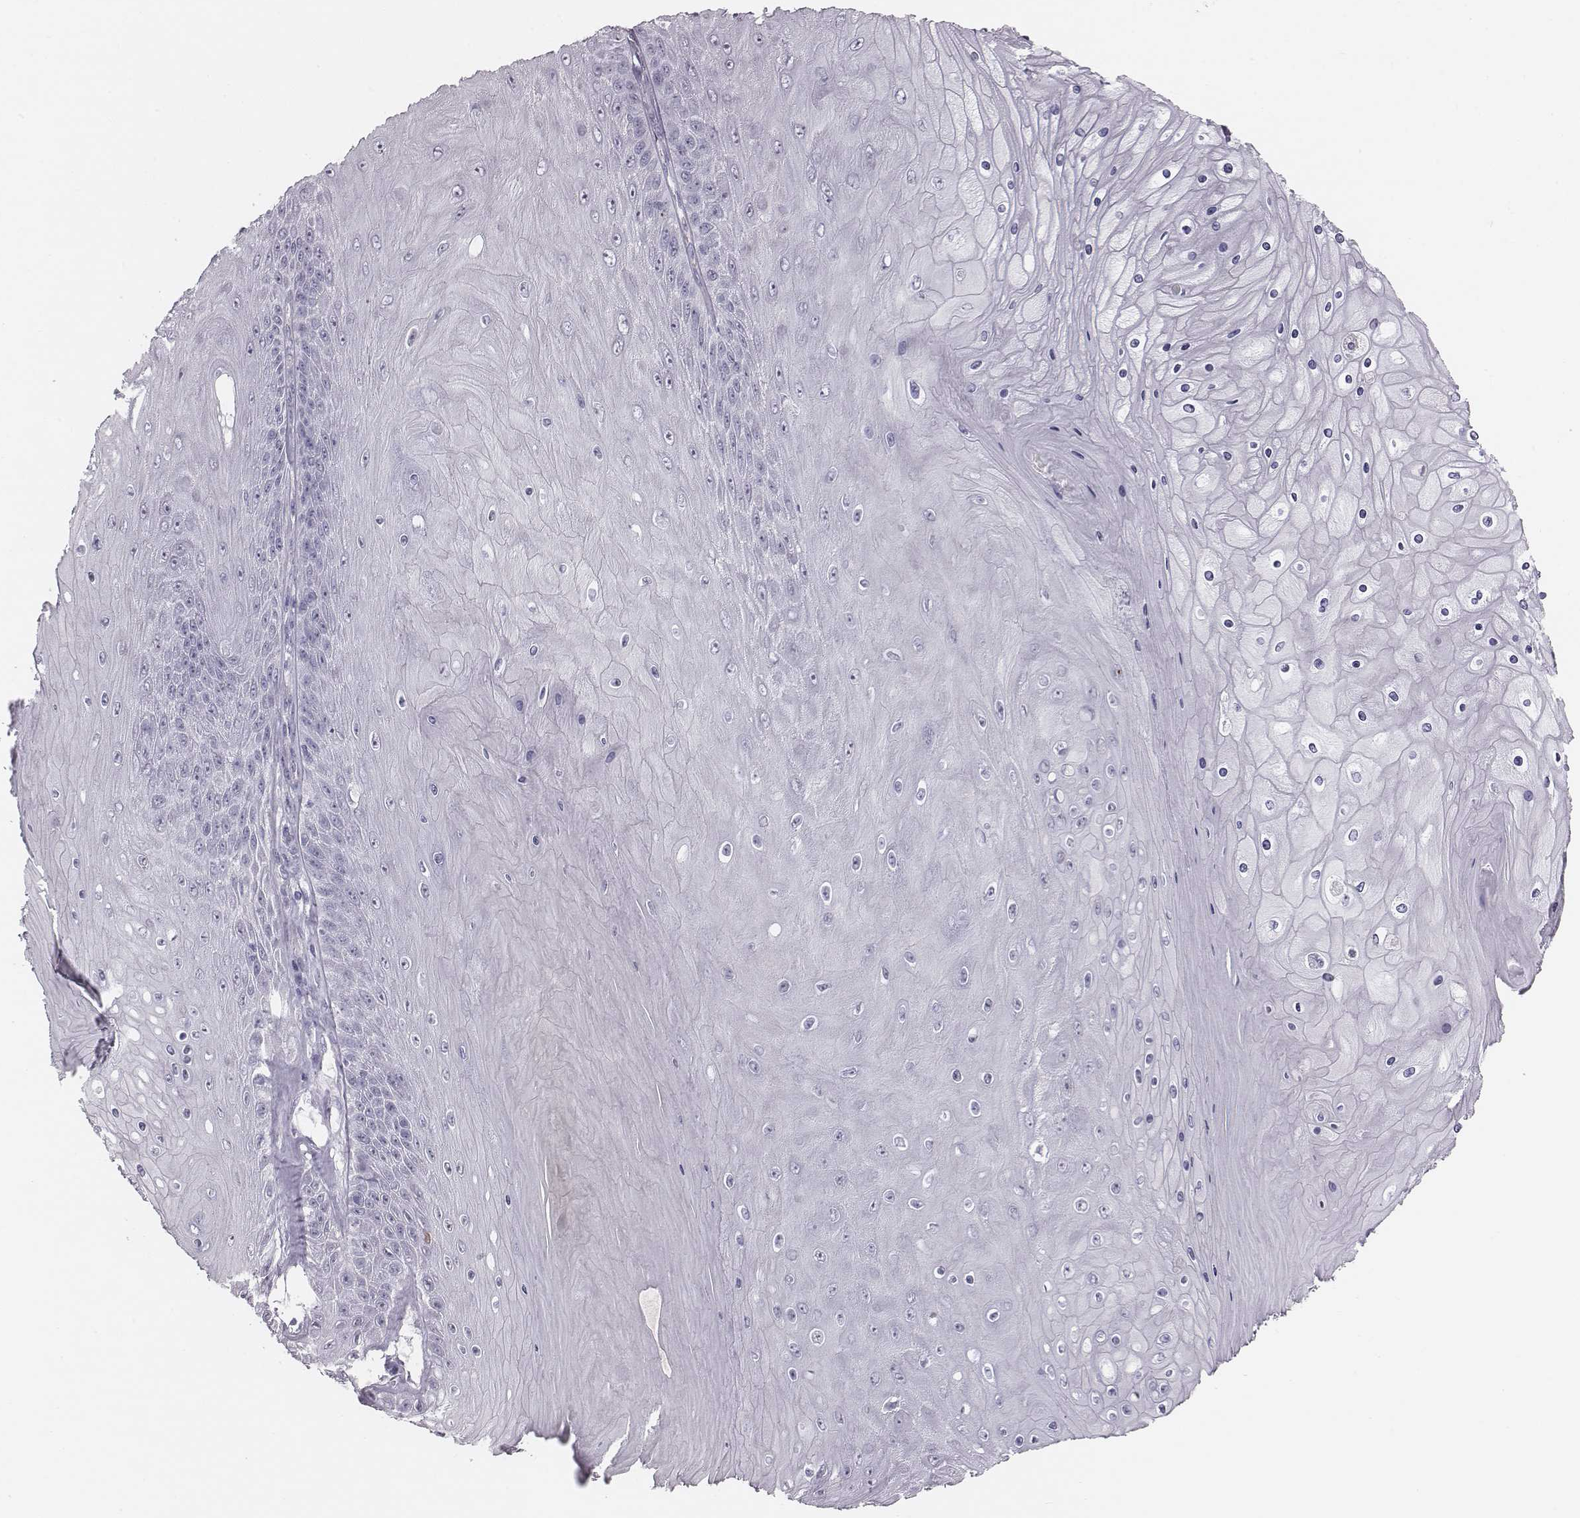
{"staining": {"intensity": "negative", "quantity": "none", "location": "none"}, "tissue": "skin cancer", "cell_type": "Tumor cells", "image_type": "cancer", "snomed": [{"axis": "morphology", "description": "Squamous cell carcinoma, NOS"}, {"axis": "topography", "description": "Skin"}], "caption": "Squamous cell carcinoma (skin) was stained to show a protein in brown. There is no significant positivity in tumor cells. Brightfield microscopy of immunohistochemistry (IHC) stained with DAB (3,3'-diaminobenzidine) (brown) and hematoxylin (blue), captured at high magnification.", "gene": "CACNG4", "patient": {"sex": "male", "age": 62}}